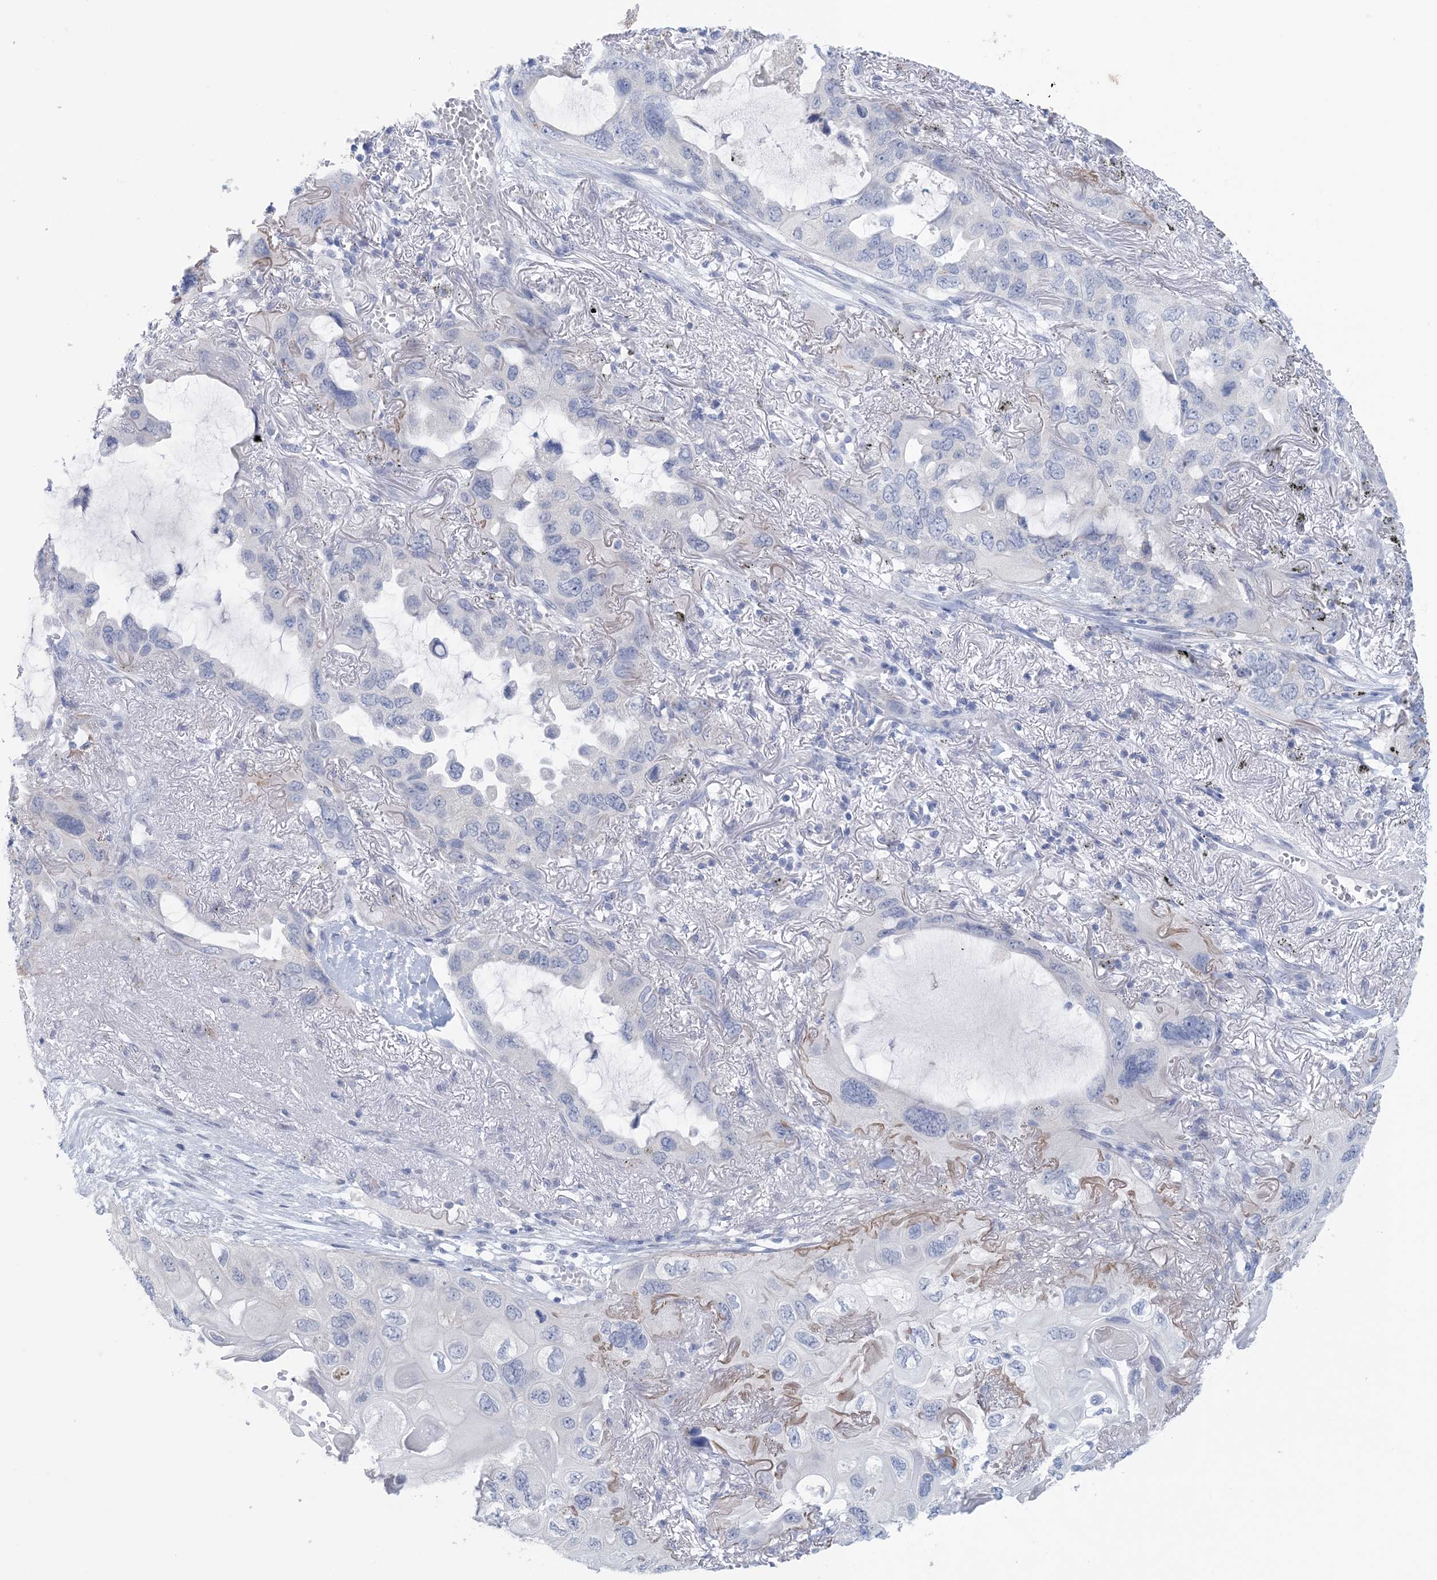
{"staining": {"intensity": "negative", "quantity": "none", "location": "none"}, "tissue": "lung cancer", "cell_type": "Tumor cells", "image_type": "cancer", "snomed": [{"axis": "morphology", "description": "Squamous cell carcinoma, NOS"}, {"axis": "topography", "description": "Lung"}], "caption": "This is a photomicrograph of immunohistochemistry staining of lung cancer, which shows no positivity in tumor cells.", "gene": "GABRG1", "patient": {"sex": "female", "age": 73}}